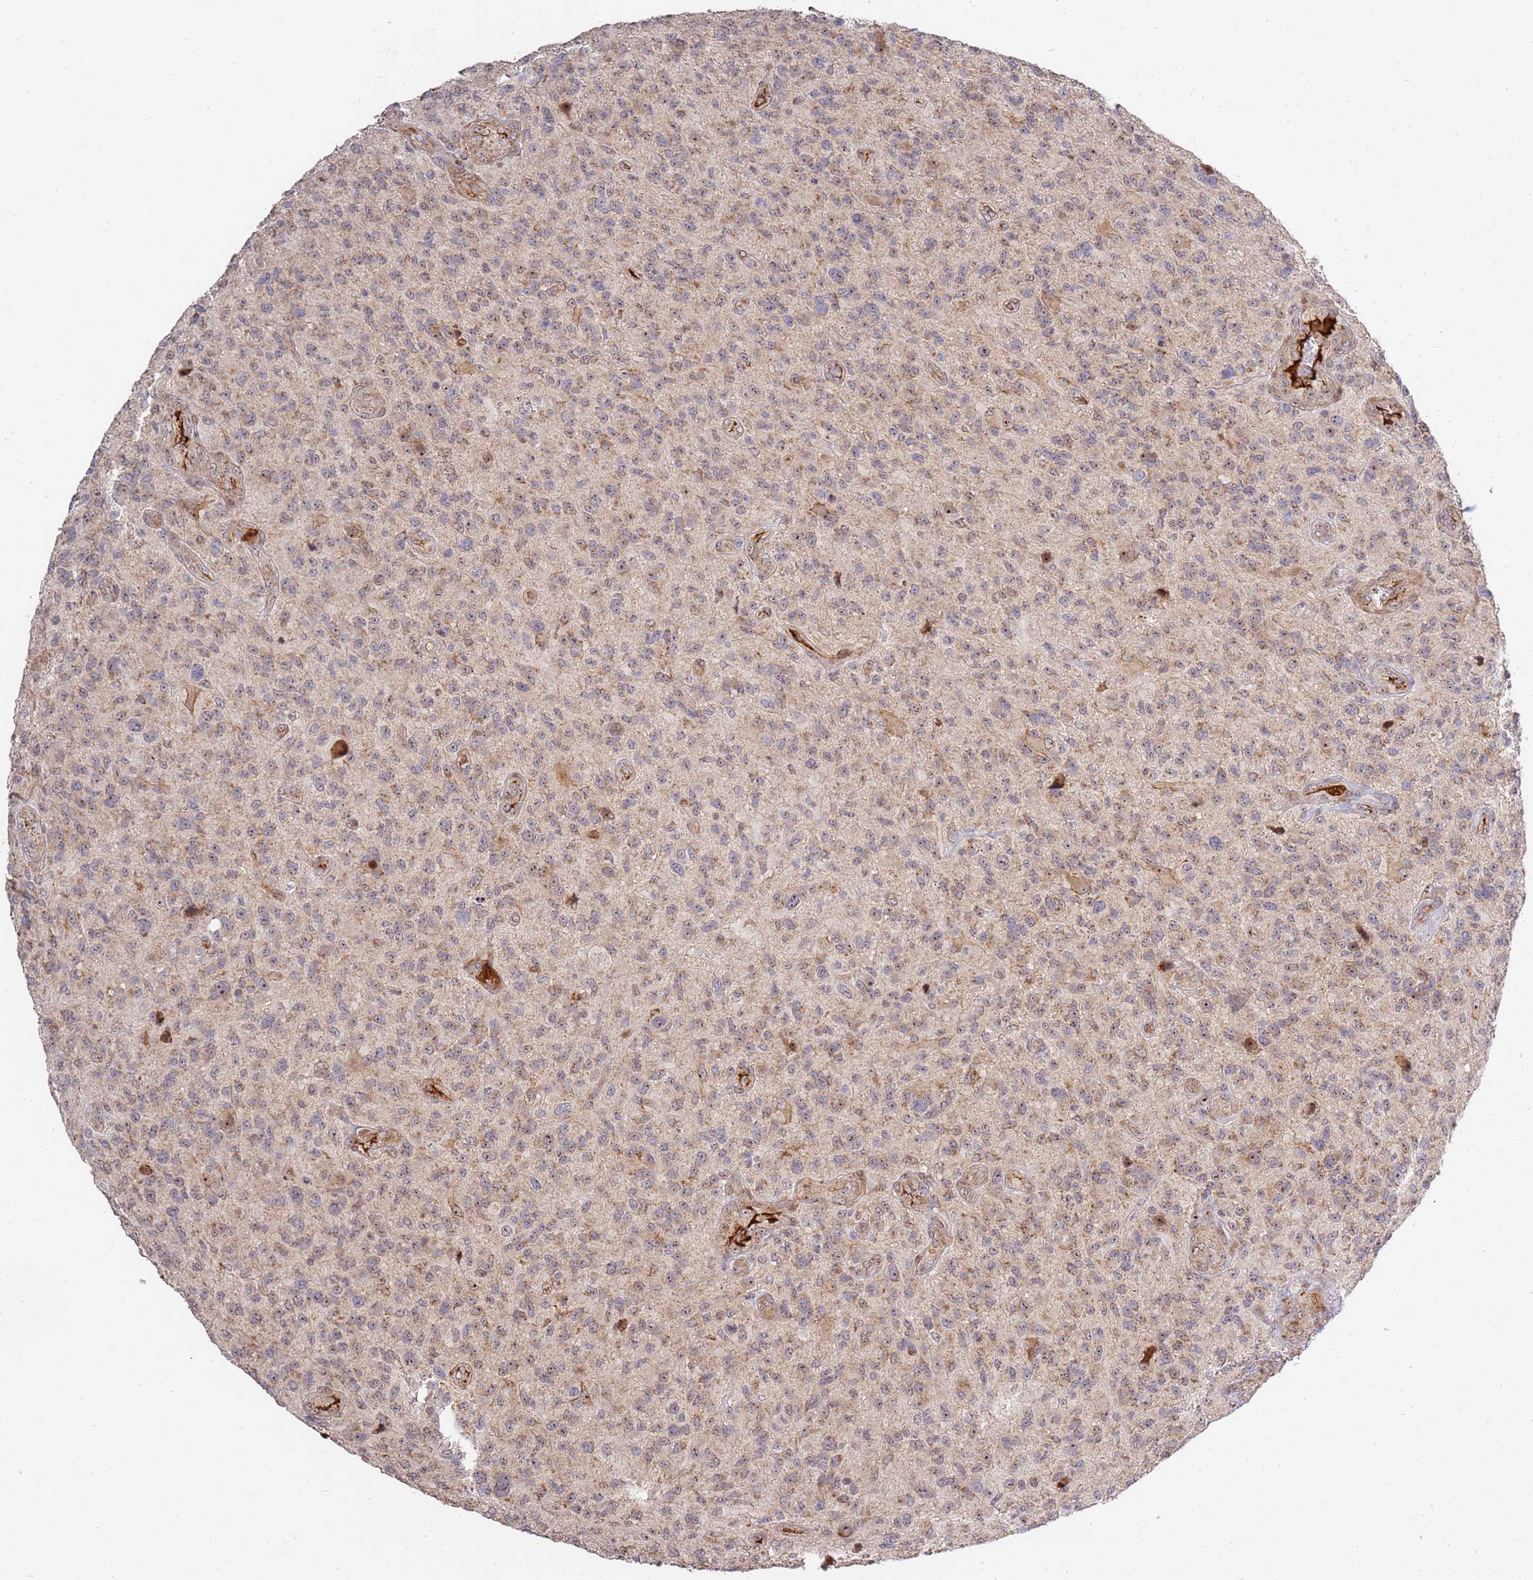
{"staining": {"intensity": "weak", "quantity": "25%-75%", "location": "cytoplasmic/membranous"}, "tissue": "glioma", "cell_type": "Tumor cells", "image_type": "cancer", "snomed": [{"axis": "morphology", "description": "Glioma, malignant, High grade"}, {"axis": "topography", "description": "Brain"}], "caption": "Immunohistochemistry staining of malignant glioma (high-grade), which displays low levels of weak cytoplasmic/membranous positivity in approximately 25%-75% of tumor cells indicating weak cytoplasmic/membranous protein expression. The staining was performed using DAB (brown) for protein detection and nuclei were counterstained in hematoxylin (blue).", "gene": "KIF25", "patient": {"sex": "male", "age": 47}}